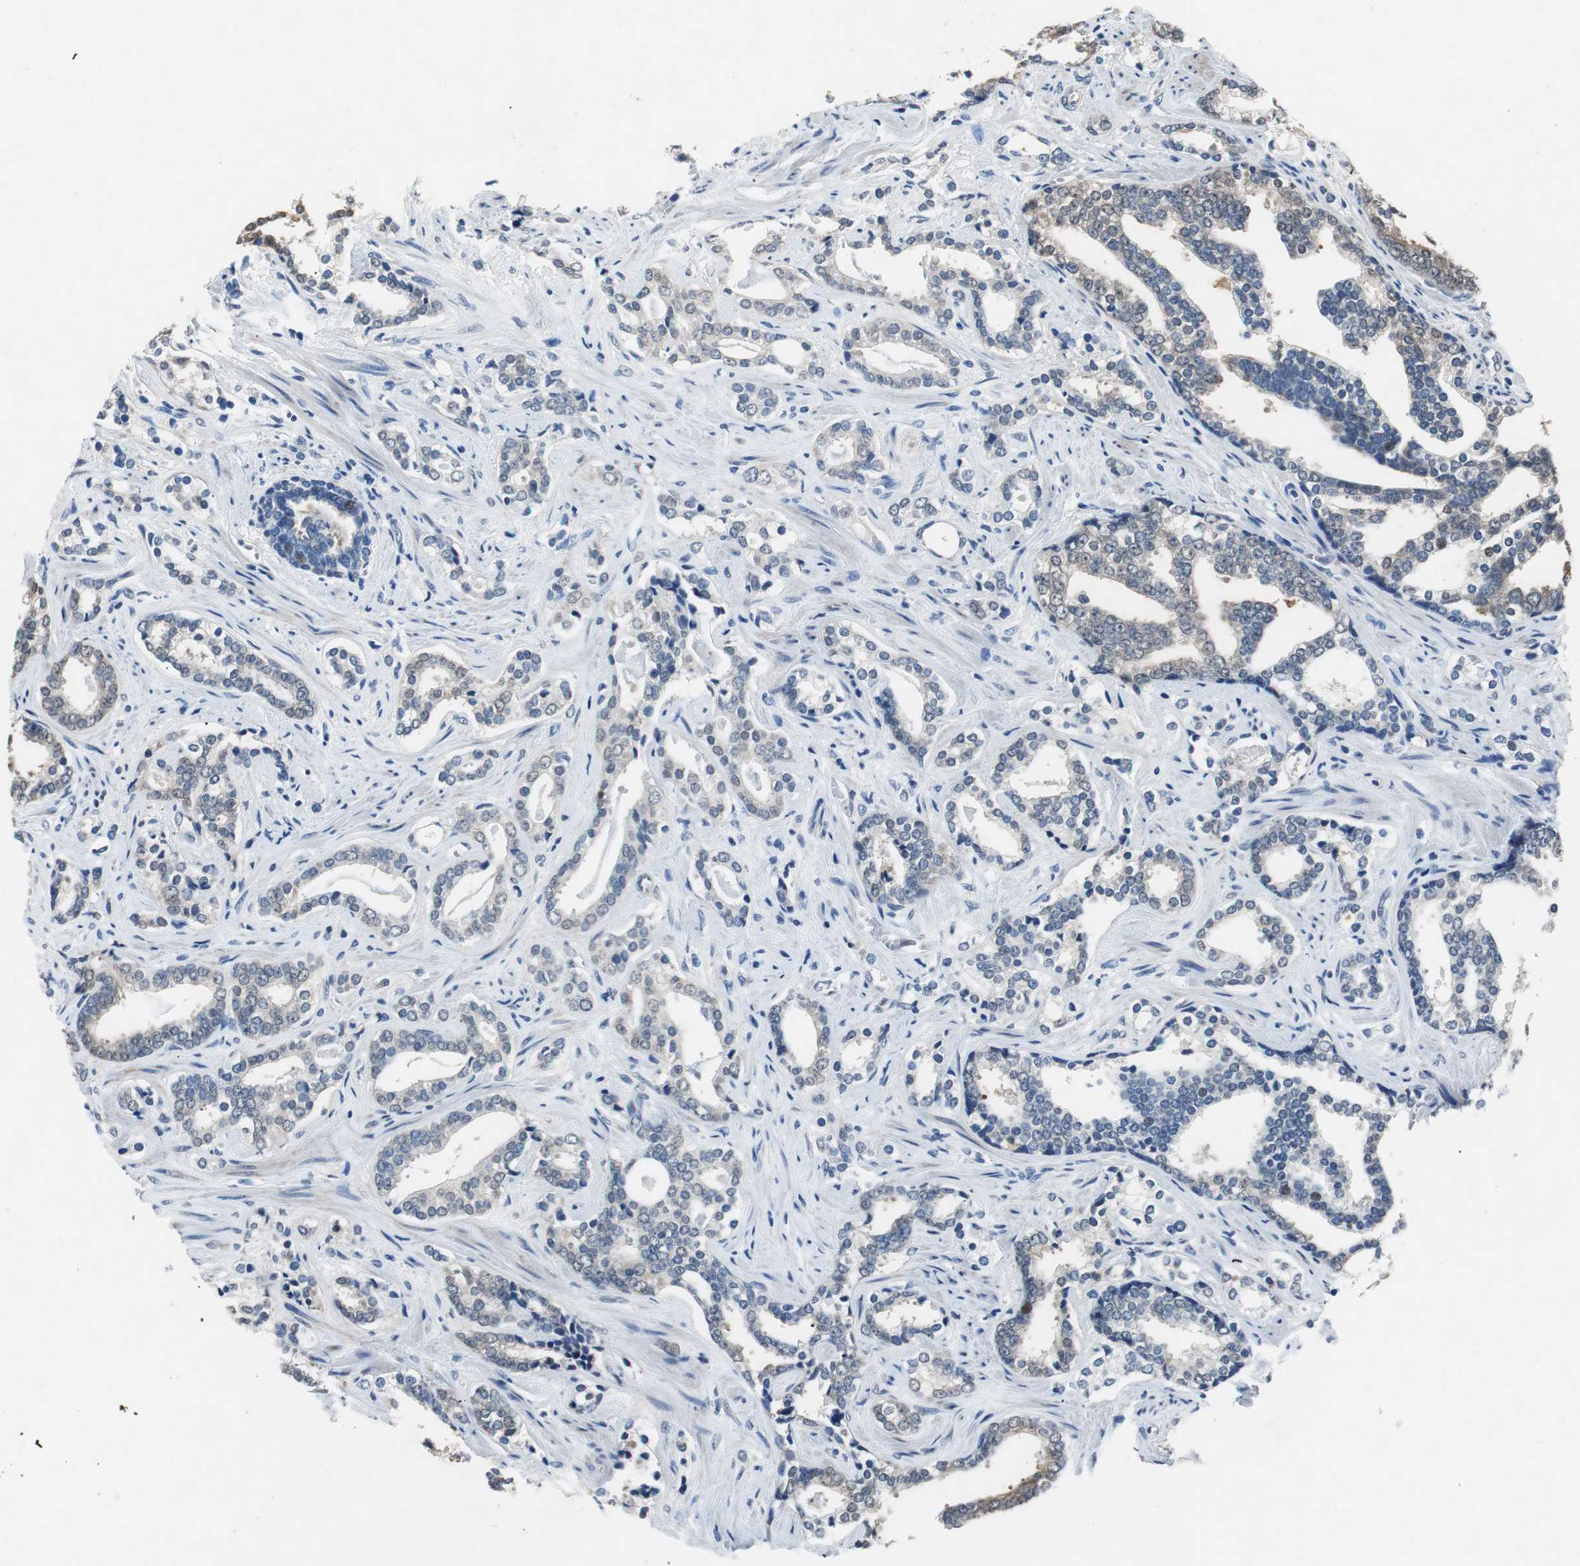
{"staining": {"intensity": "moderate", "quantity": "<25%", "location": "cytoplasmic/membranous,nuclear"}, "tissue": "prostate cancer", "cell_type": "Tumor cells", "image_type": "cancer", "snomed": [{"axis": "morphology", "description": "Adenocarcinoma, High grade"}, {"axis": "topography", "description": "Prostate"}], "caption": "A low amount of moderate cytoplasmic/membranous and nuclear positivity is present in about <25% of tumor cells in prostate cancer tissue. The protein of interest is shown in brown color, while the nuclei are stained blue.", "gene": "RPL35", "patient": {"sex": "male", "age": 67}}